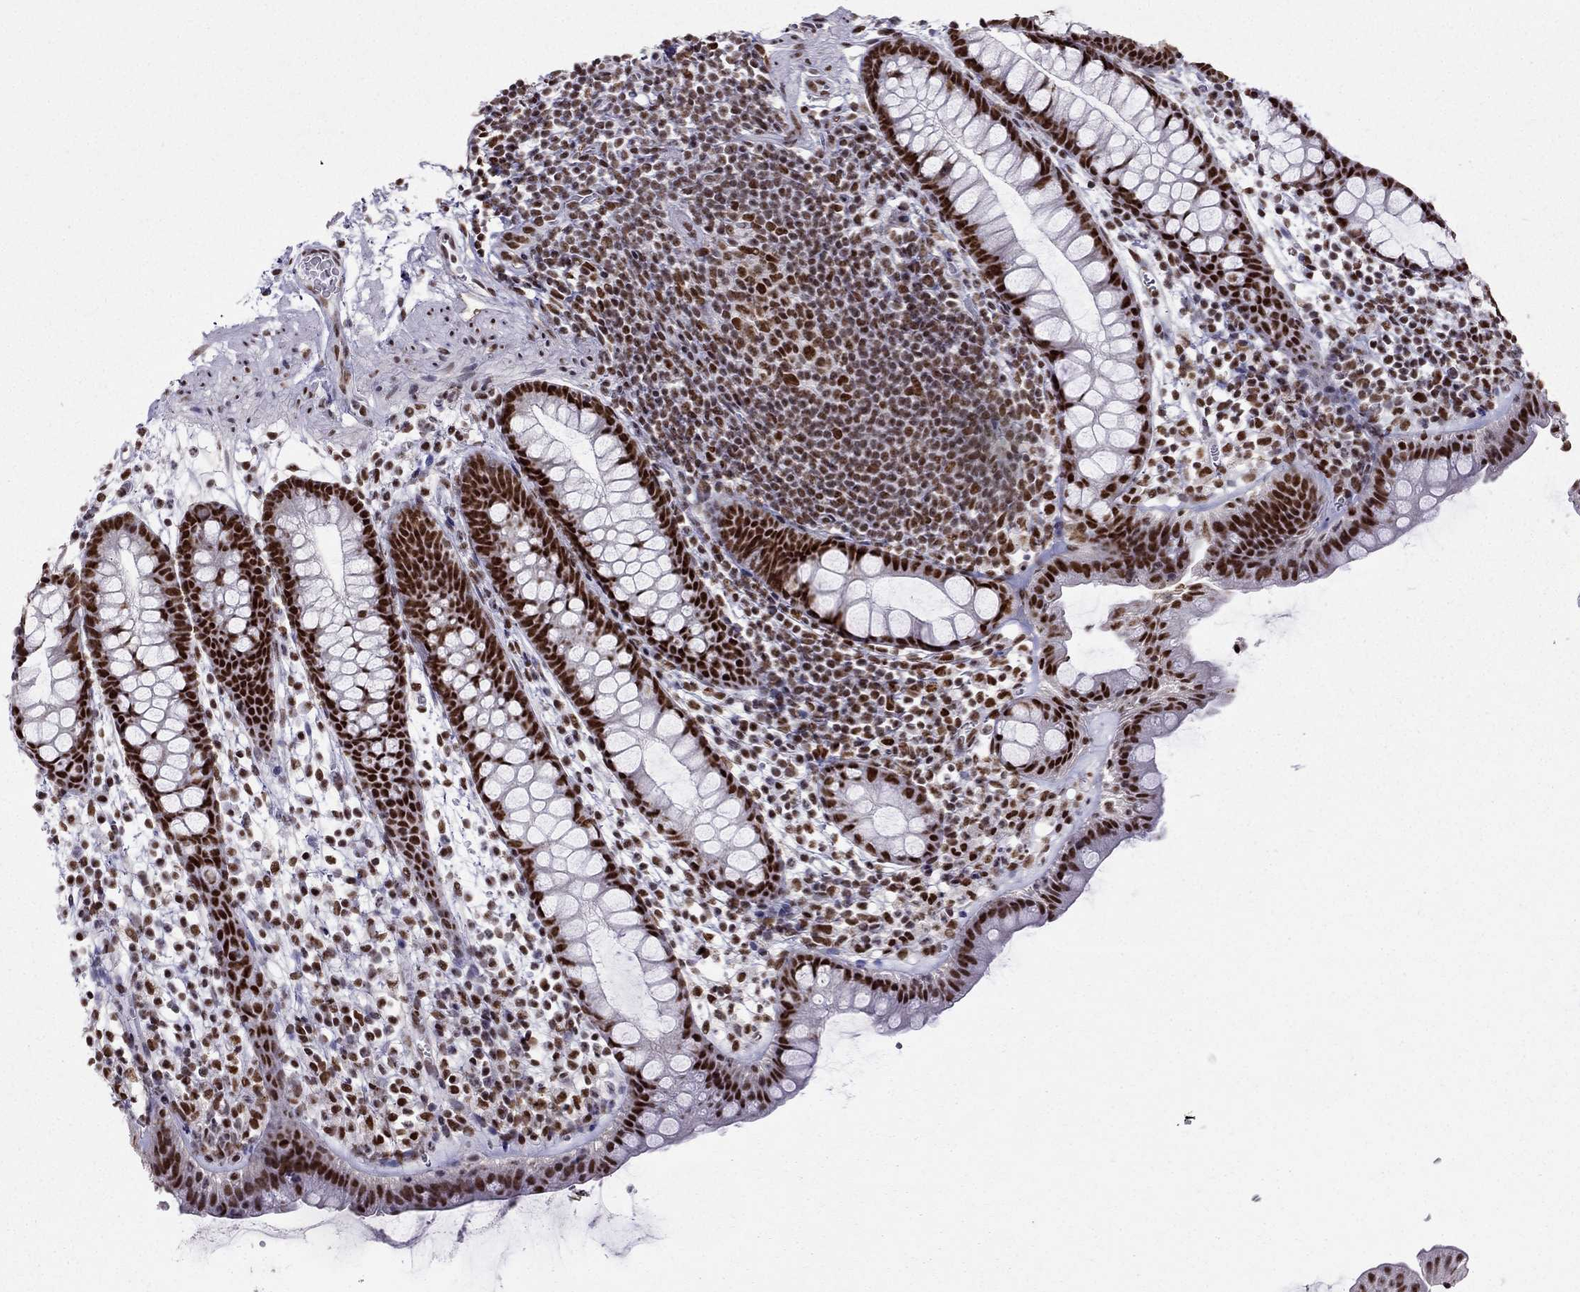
{"staining": {"intensity": "strong", "quantity": ">75%", "location": "nuclear"}, "tissue": "rectum", "cell_type": "Glandular cells", "image_type": "normal", "snomed": [{"axis": "morphology", "description": "Normal tissue, NOS"}, {"axis": "topography", "description": "Rectum"}], "caption": "Immunohistochemical staining of benign human rectum demonstrates strong nuclear protein positivity in approximately >75% of glandular cells.", "gene": "ZNF420", "patient": {"sex": "male", "age": 57}}